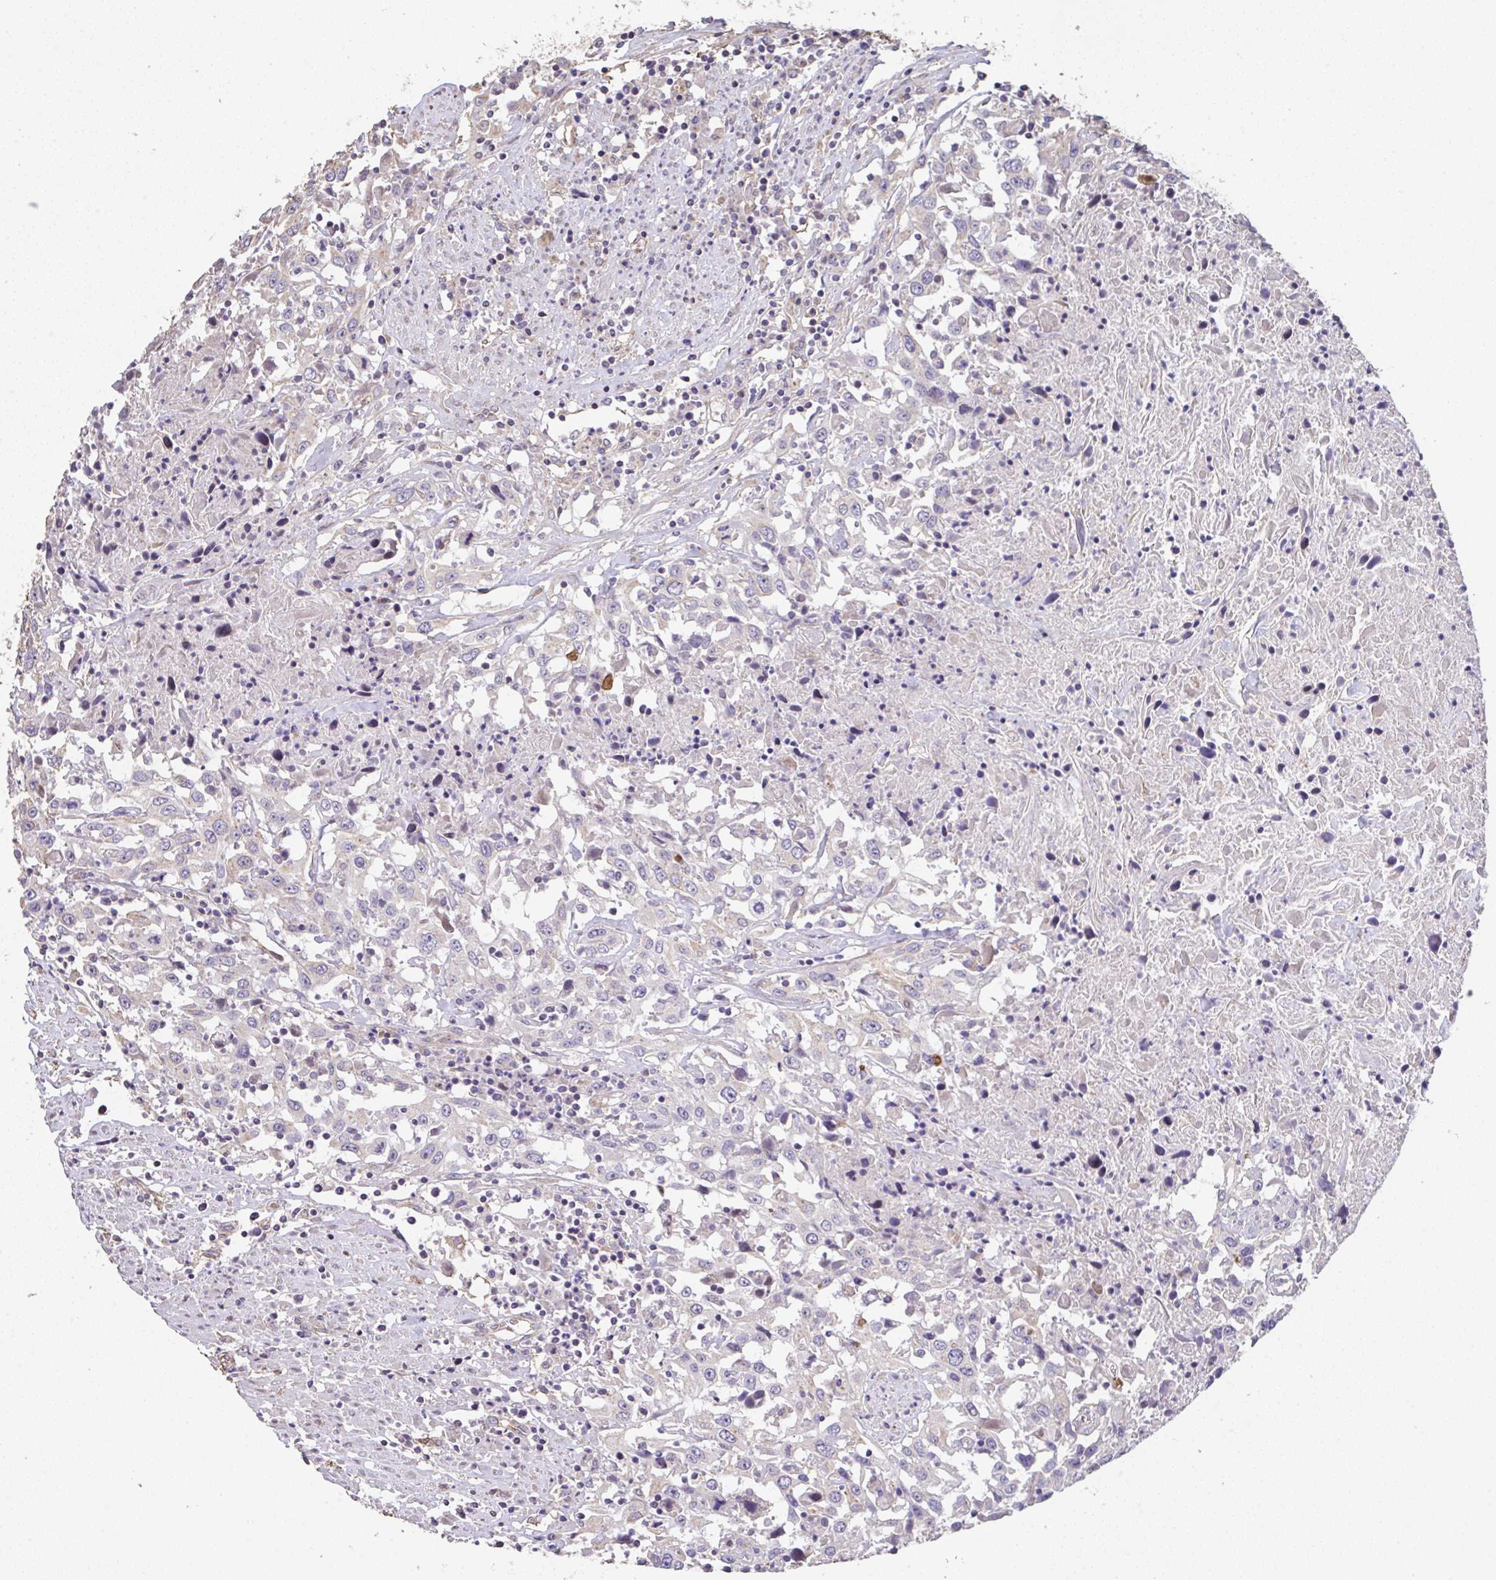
{"staining": {"intensity": "negative", "quantity": "none", "location": "none"}, "tissue": "urothelial cancer", "cell_type": "Tumor cells", "image_type": "cancer", "snomed": [{"axis": "morphology", "description": "Urothelial carcinoma, High grade"}, {"axis": "topography", "description": "Urinary bladder"}], "caption": "Immunohistochemistry (IHC) of urothelial carcinoma (high-grade) exhibits no expression in tumor cells.", "gene": "RUNDC3B", "patient": {"sex": "male", "age": 61}}